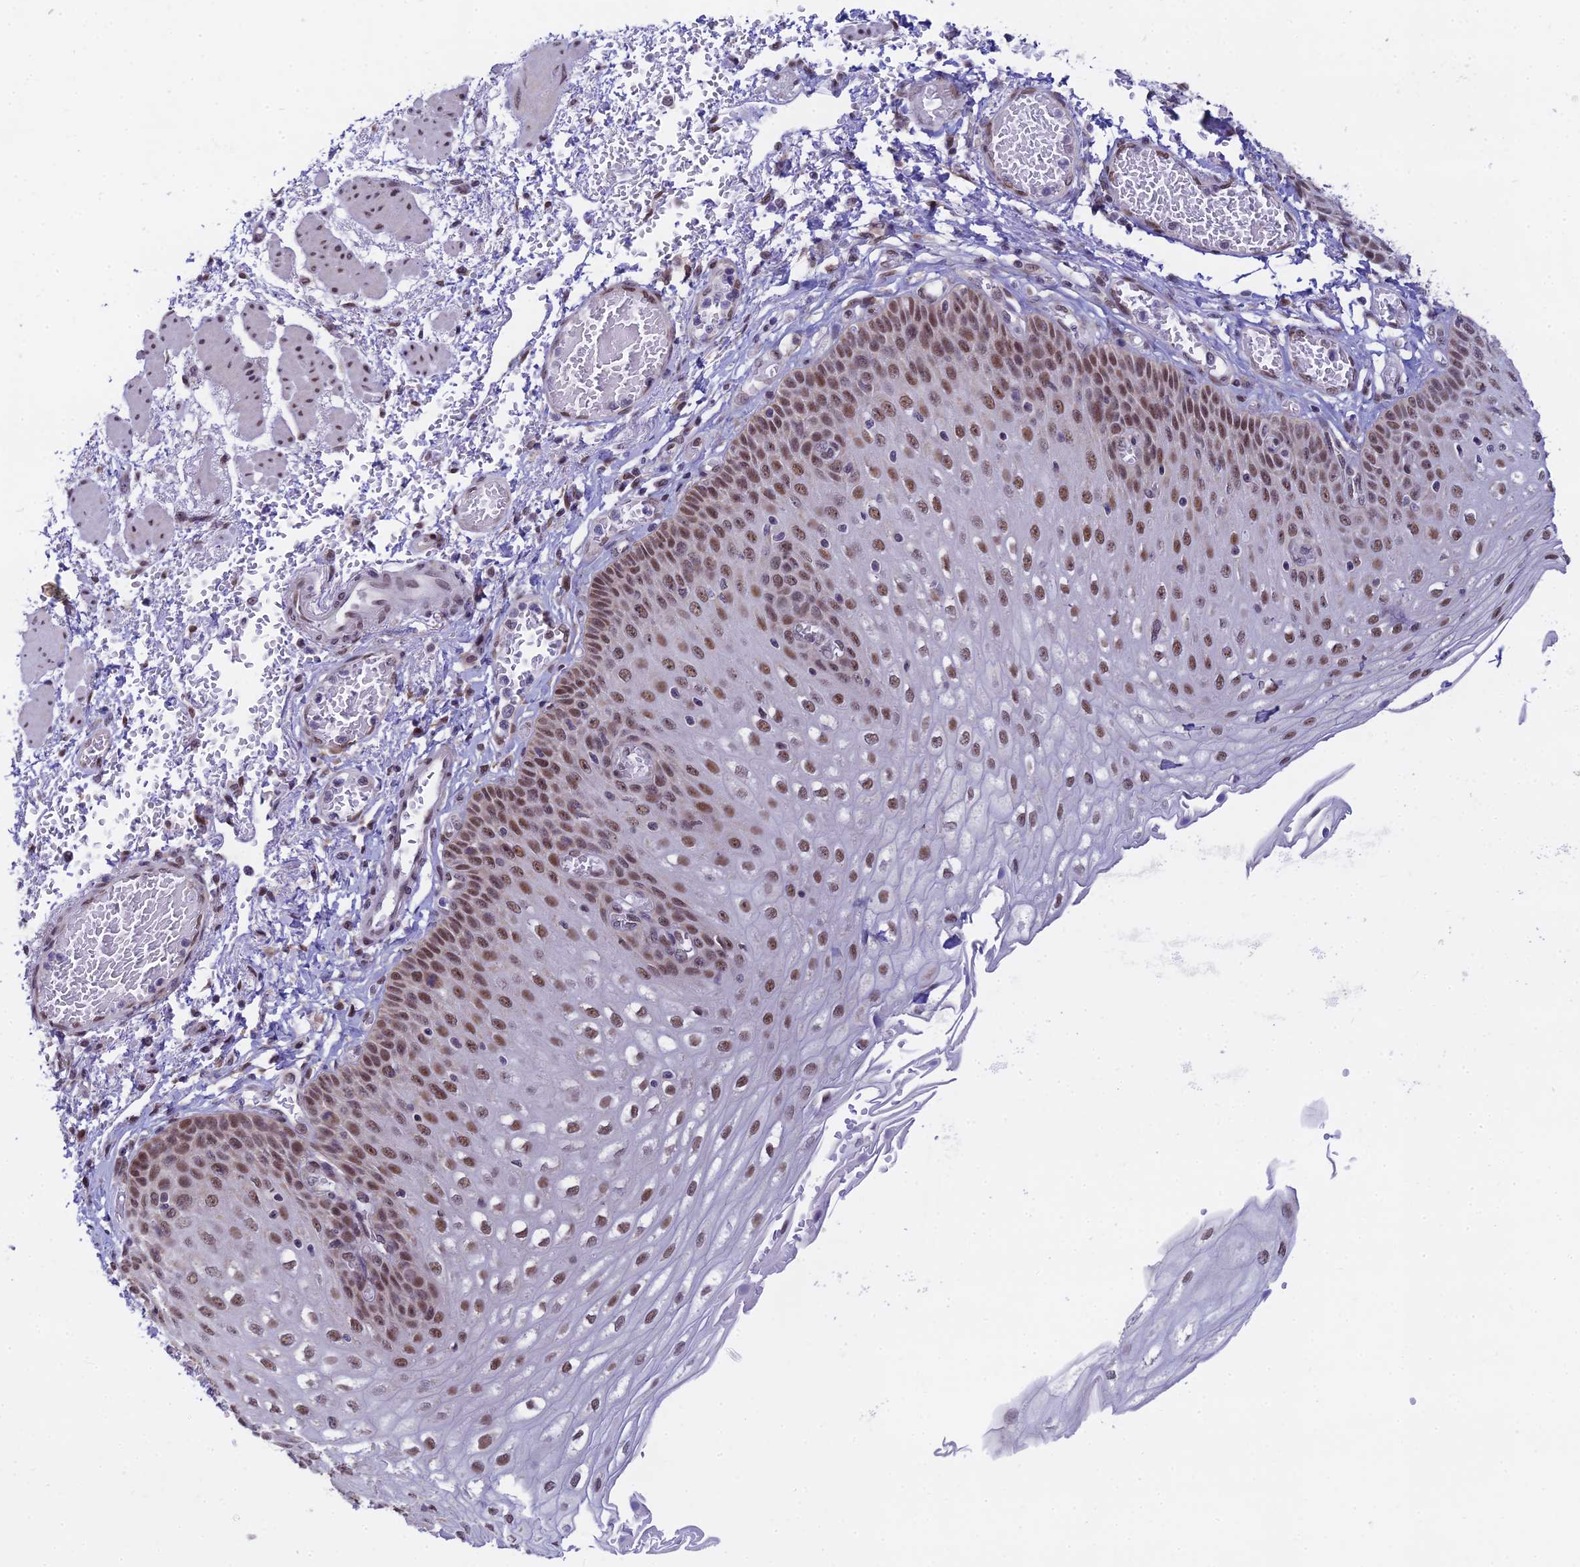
{"staining": {"intensity": "moderate", "quantity": ">75%", "location": "nuclear"}, "tissue": "esophagus", "cell_type": "Squamous epithelial cells", "image_type": "normal", "snomed": [{"axis": "morphology", "description": "Normal tissue, NOS"}, {"axis": "topography", "description": "Esophagus"}], "caption": "Moderate nuclear expression is appreciated in approximately >75% of squamous epithelial cells in benign esophagus. The staining was performed using DAB (3,3'-diaminobenzidine), with brown indicating positive protein expression. Nuclei are stained blue with hematoxylin.", "gene": "C2orf49", "patient": {"sex": "male", "age": 81}}